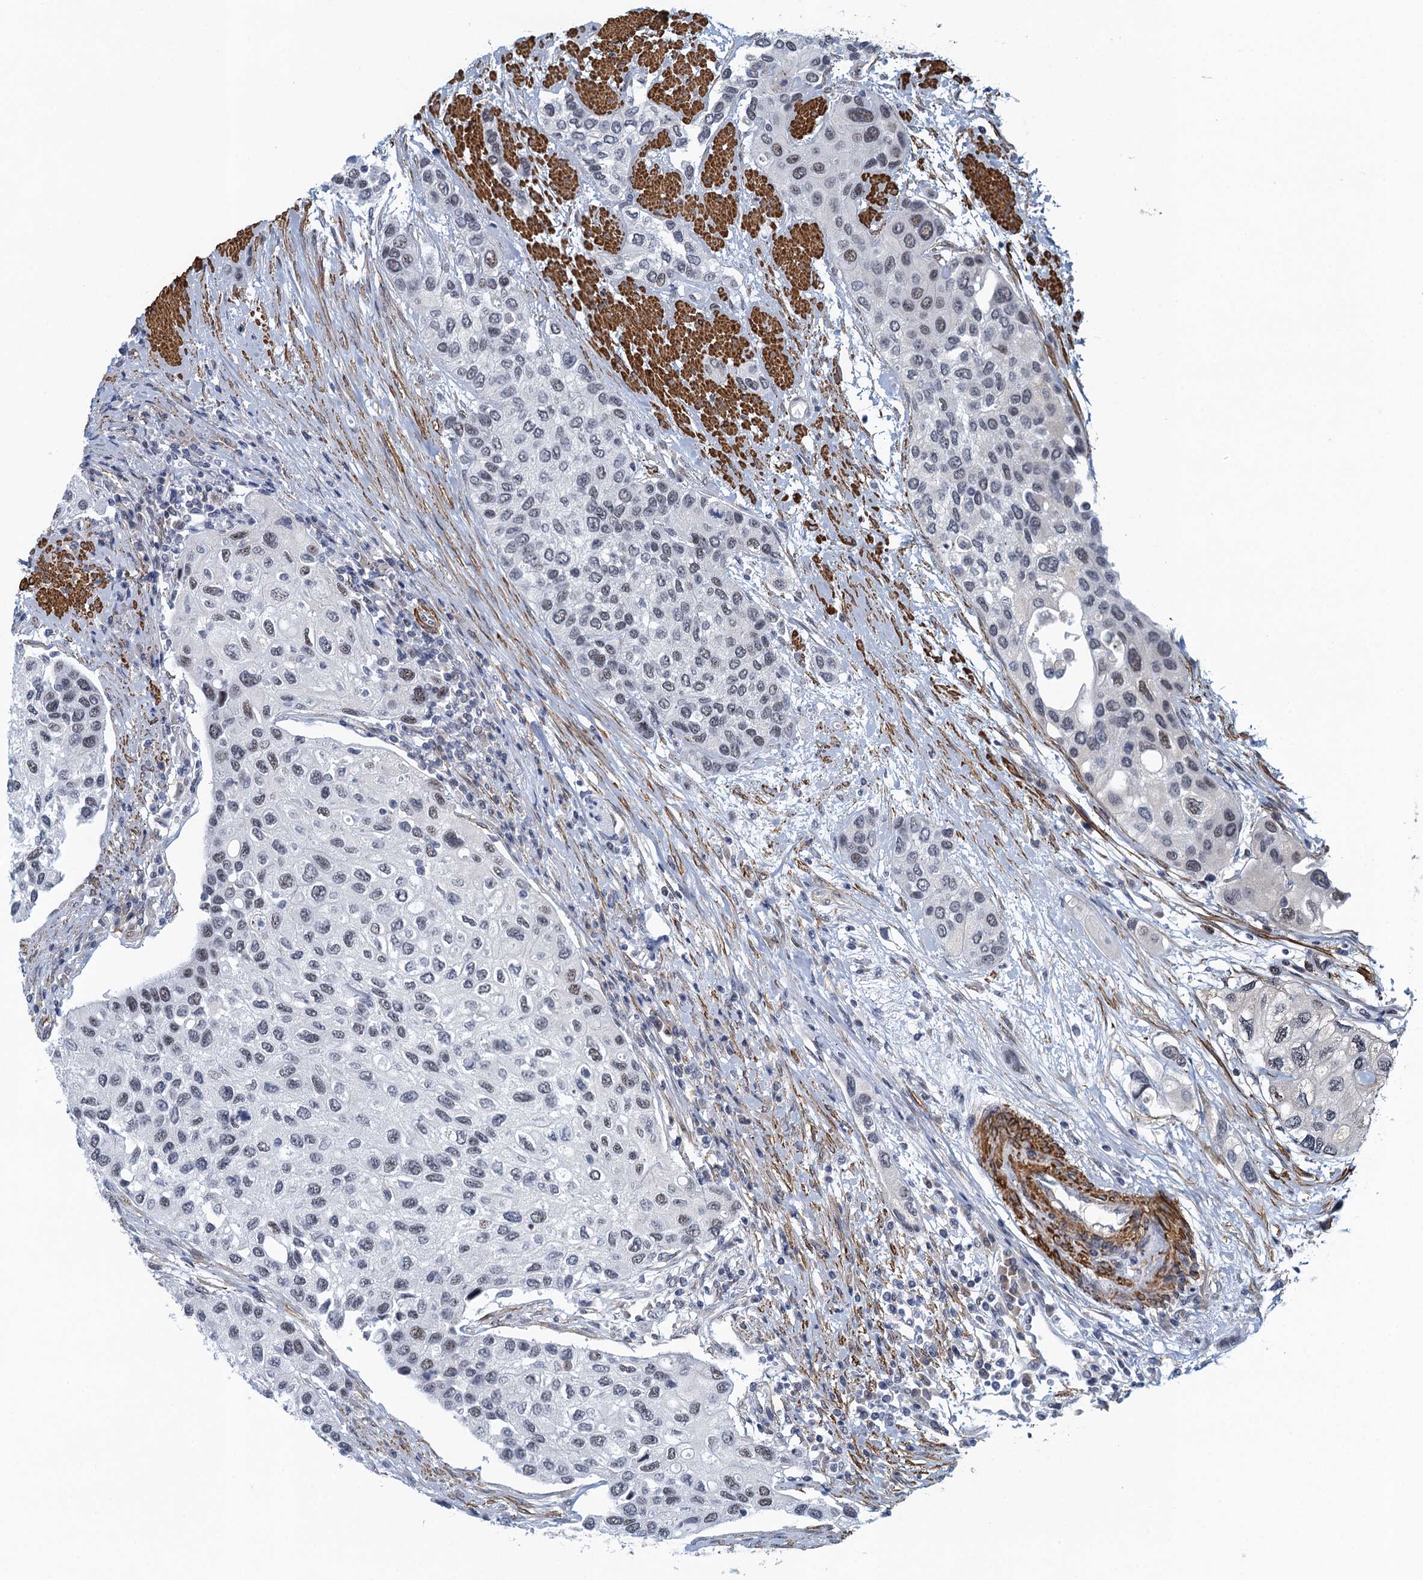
{"staining": {"intensity": "negative", "quantity": "none", "location": "none"}, "tissue": "urothelial cancer", "cell_type": "Tumor cells", "image_type": "cancer", "snomed": [{"axis": "morphology", "description": "Normal tissue, NOS"}, {"axis": "morphology", "description": "Urothelial carcinoma, High grade"}, {"axis": "topography", "description": "Vascular tissue"}, {"axis": "topography", "description": "Urinary bladder"}], "caption": "Immunohistochemistry (IHC) image of neoplastic tissue: high-grade urothelial carcinoma stained with DAB demonstrates no significant protein positivity in tumor cells. Nuclei are stained in blue.", "gene": "ALG2", "patient": {"sex": "female", "age": 56}}